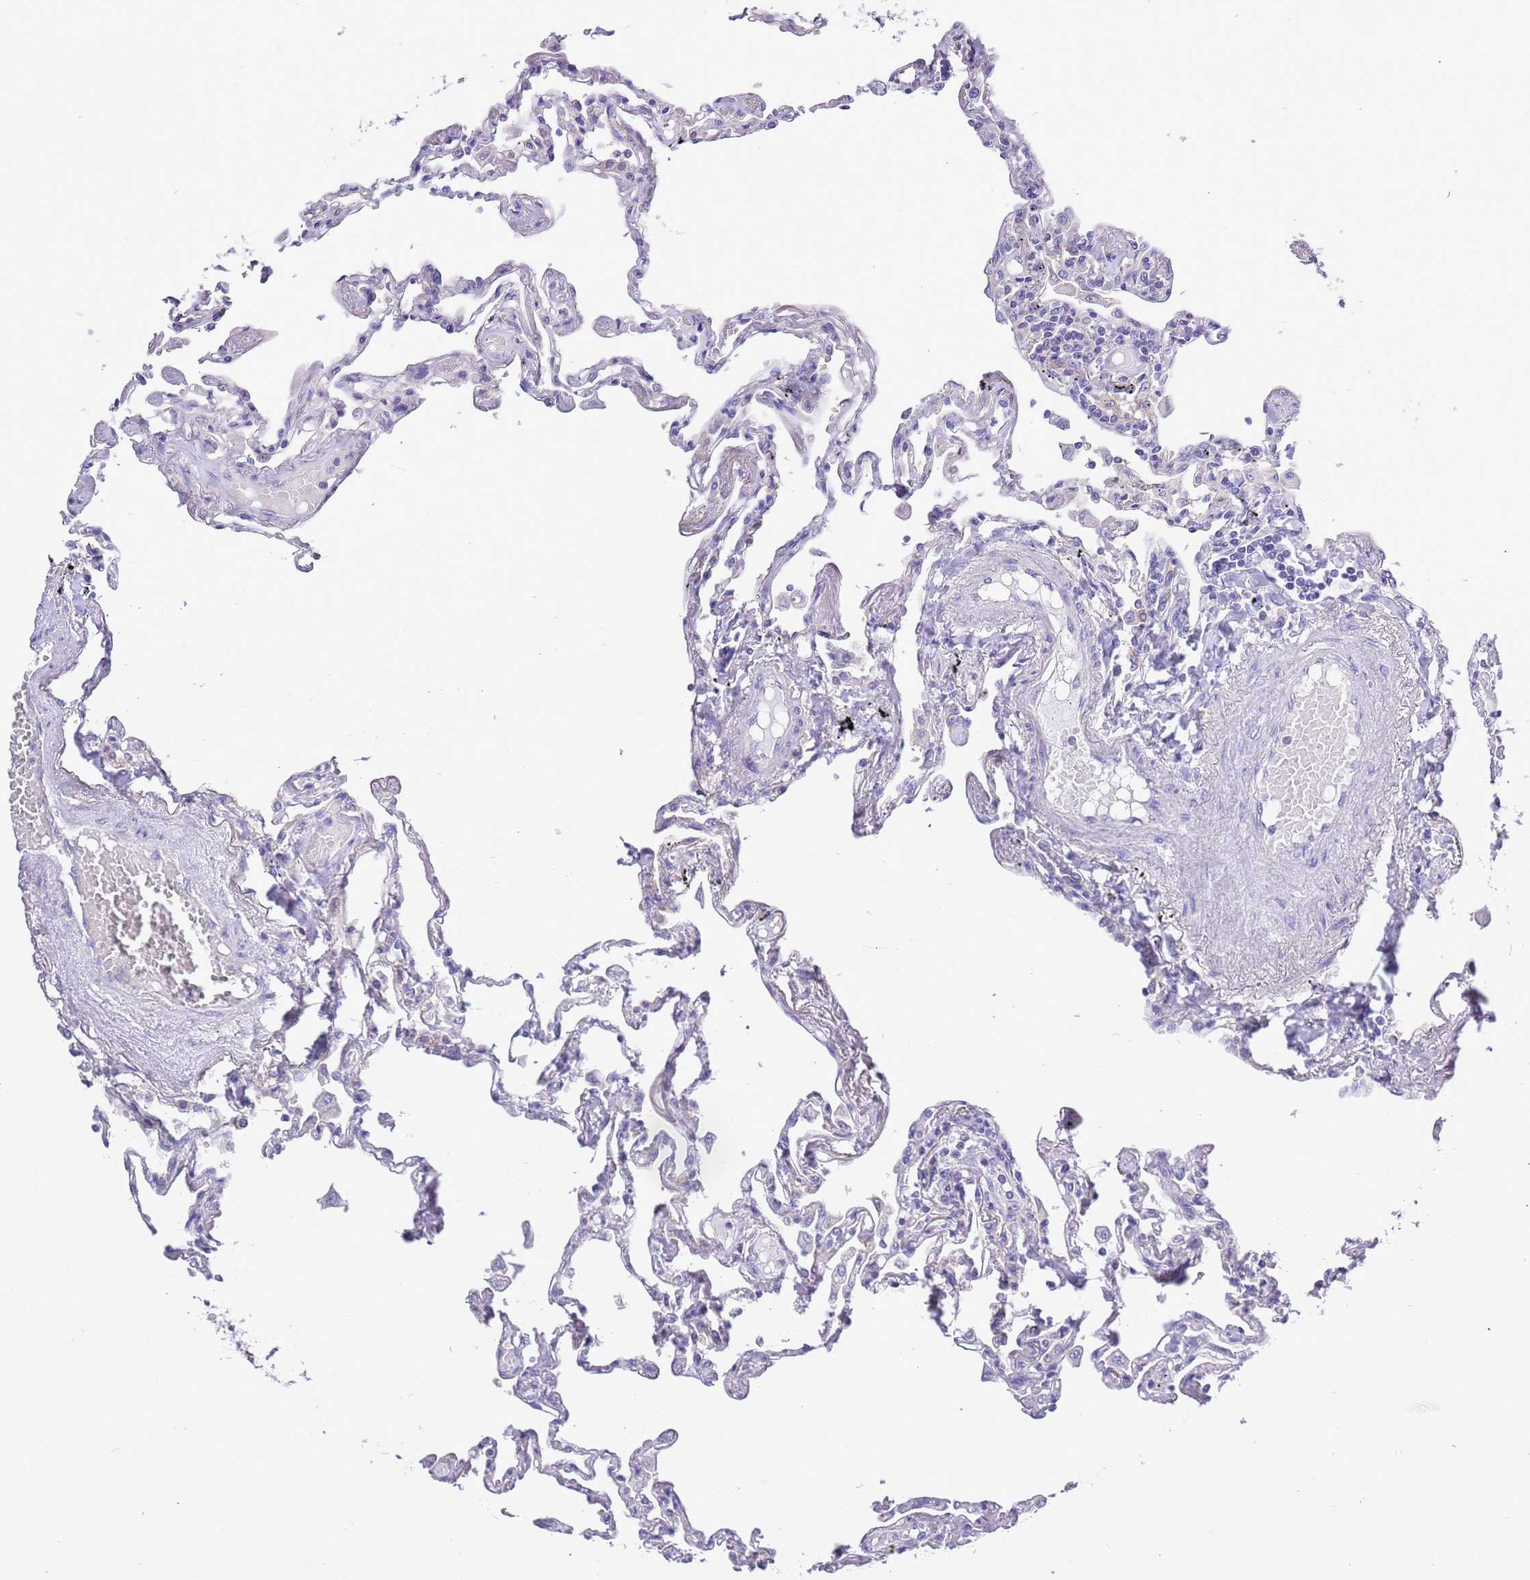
{"staining": {"intensity": "negative", "quantity": "none", "location": "none"}, "tissue": "lung", "cell_type": "Alveolar cells", "image_type": "normal", "snomed": [{"axis": "morphology", "description": "Normal tissue, NOS"}, {"axis": "topography", "description": "Lung"}], "caption": "Protein analysis of unremarkable lung shows no significant positivity in alveolar cells.", "gene": "STIP1", "patient": {"sex": "female", "age": 67}}